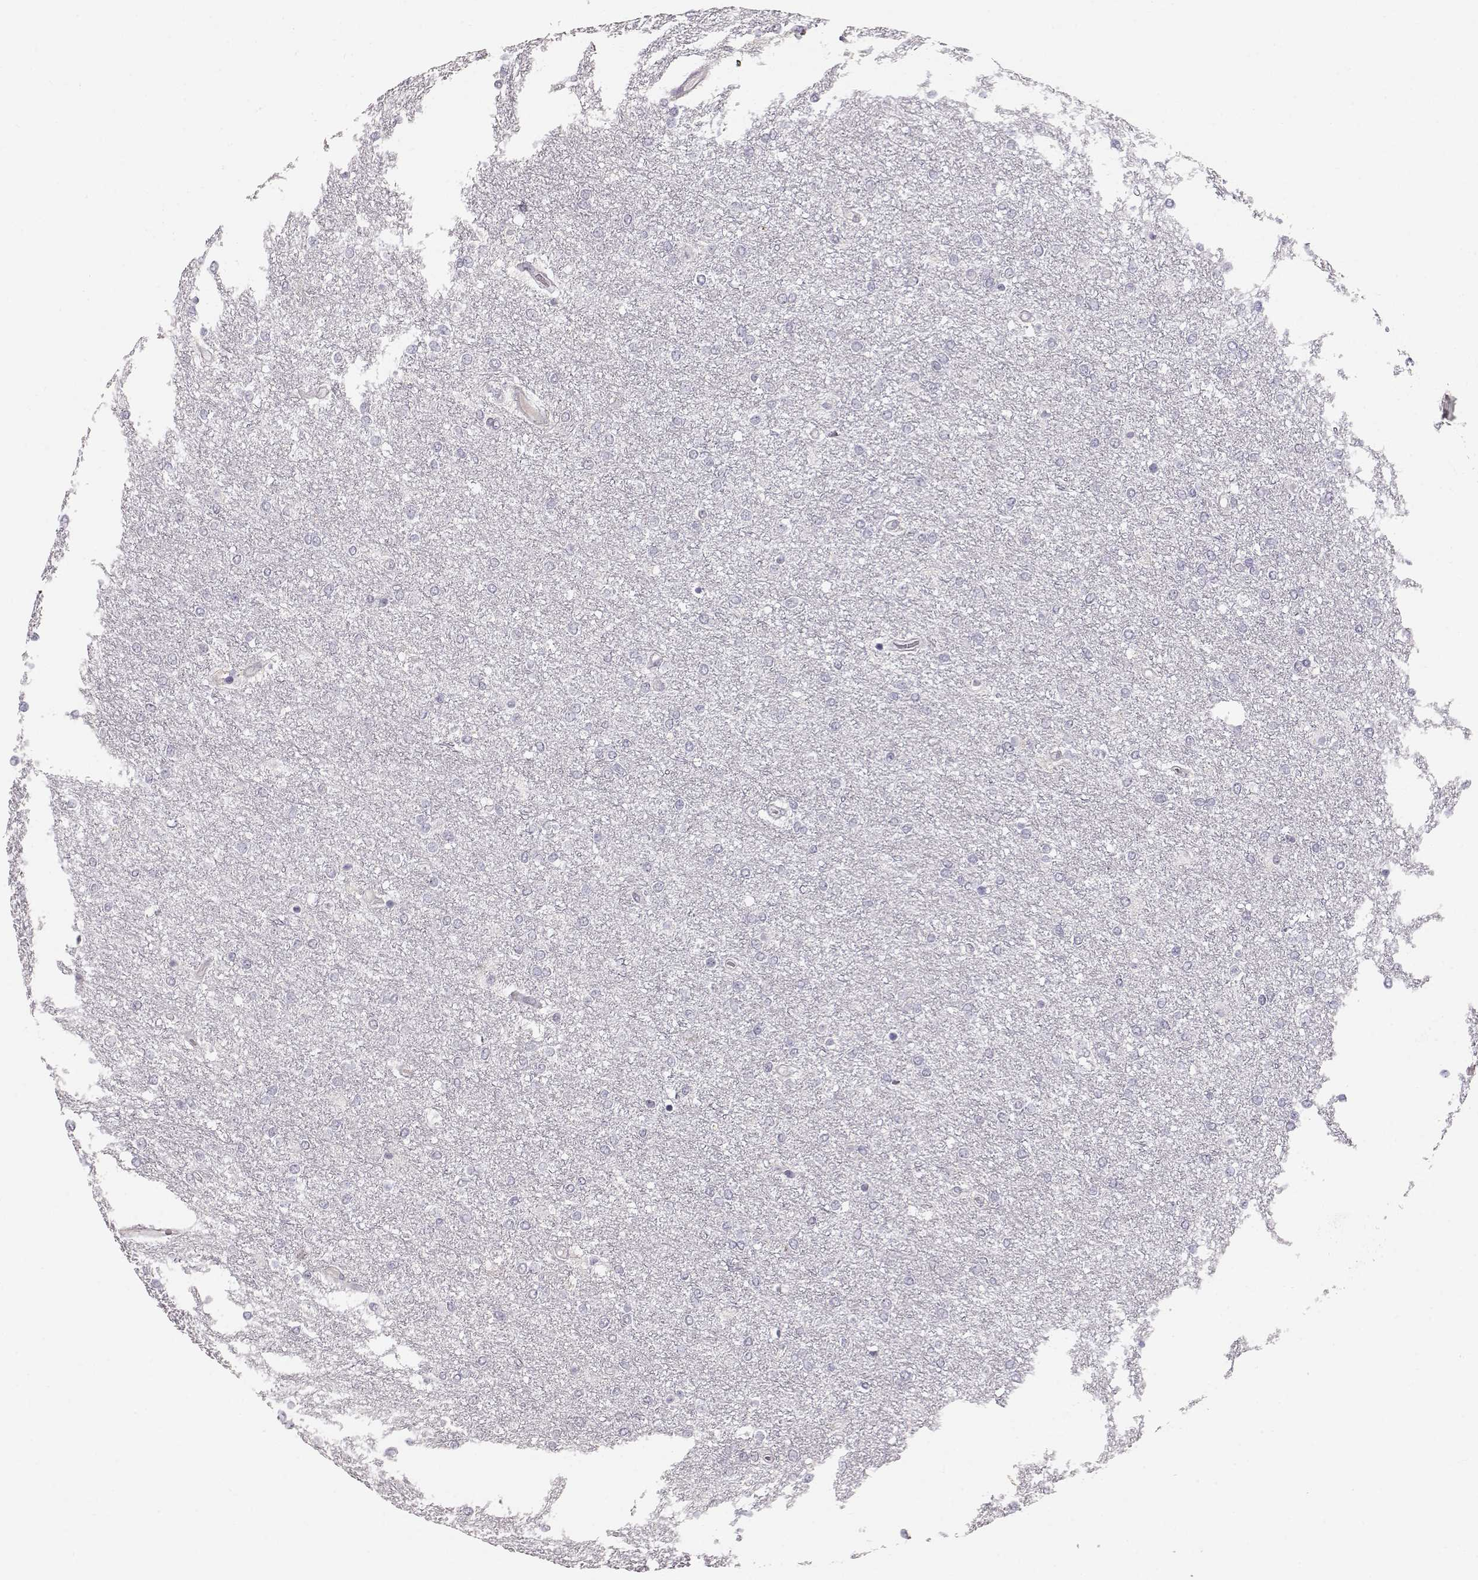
{"staining": {"intensity": "negative", "quantity": "none", "location": "none"}, "tissue": "glioma", "cell_type": "Tumor cells", "image_type": "cancer", "snomed": [{"axis": "morphology", "description": "Glioma, malignant, High grade"}, {"axis": "topography", "description": "Brain"}], "caption": "Immunohistochemical staining of malignant glioma (high-grade) shows no significant positivity in tumor cells.", "gene": "POU1F1", "patient": {"sex": "female", "age": 61}}